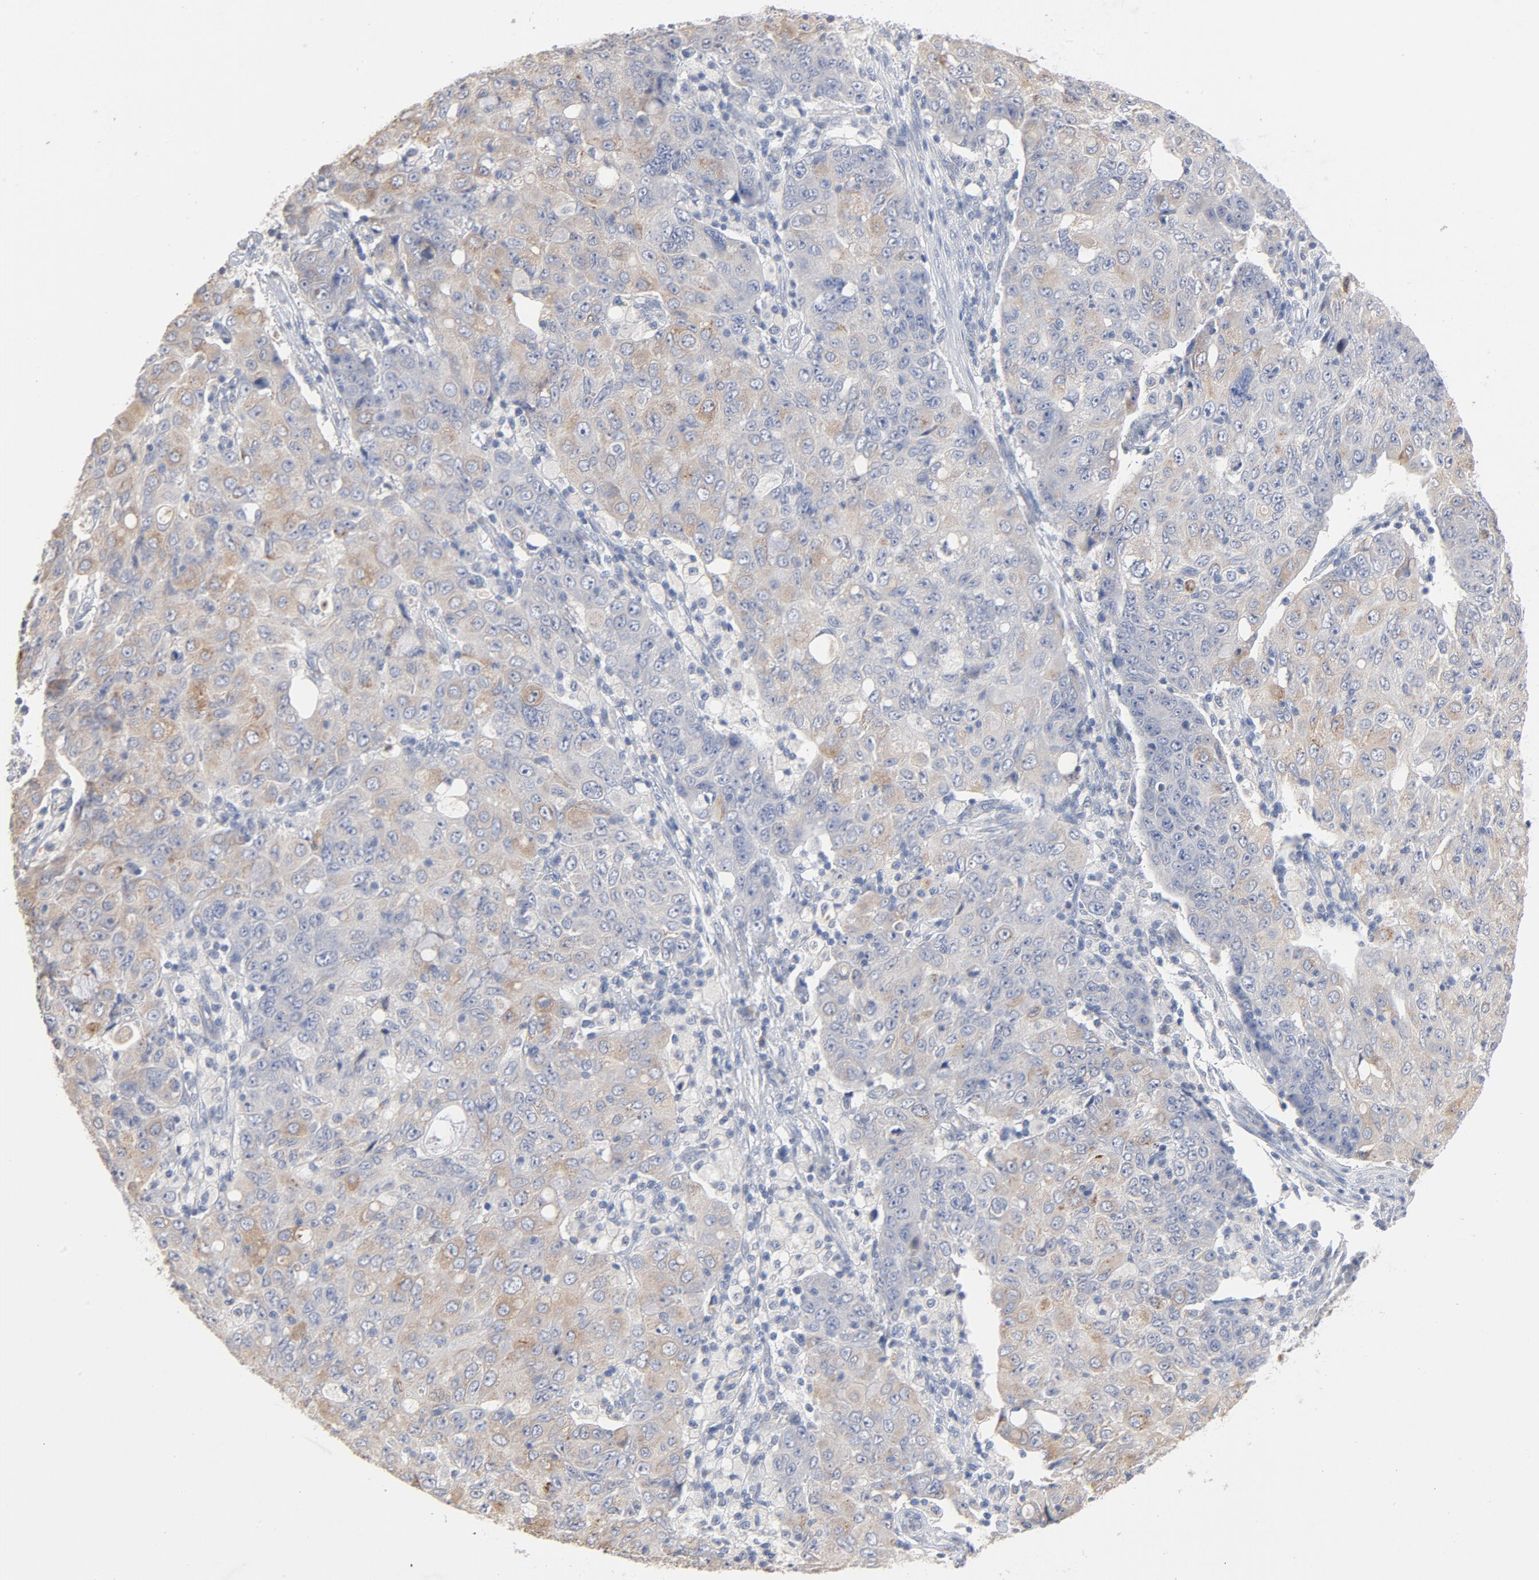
{"staining": {"intensity": "weak", "quantity": ">75%", "location": "cytoplasmic/membranous"}, "tissue": "ovarian cancer", "cell_type": "Tumor cells", "image_type": "cancer", "snomed": [{"axis": "morphology", "description": "Carcinoma, endometroid"}, {"axis": "topography", "description": "Ovary"}], "caption": "Protein expression analysis of ovarian cancer demonstrates weak cytoplasmic/membranous expression in about >75% of tumor cells. (DAB IHC with brightfield microscopy, high magnification).", "gene": "AK7", "patient": {"sex": "female", "age": 42}}